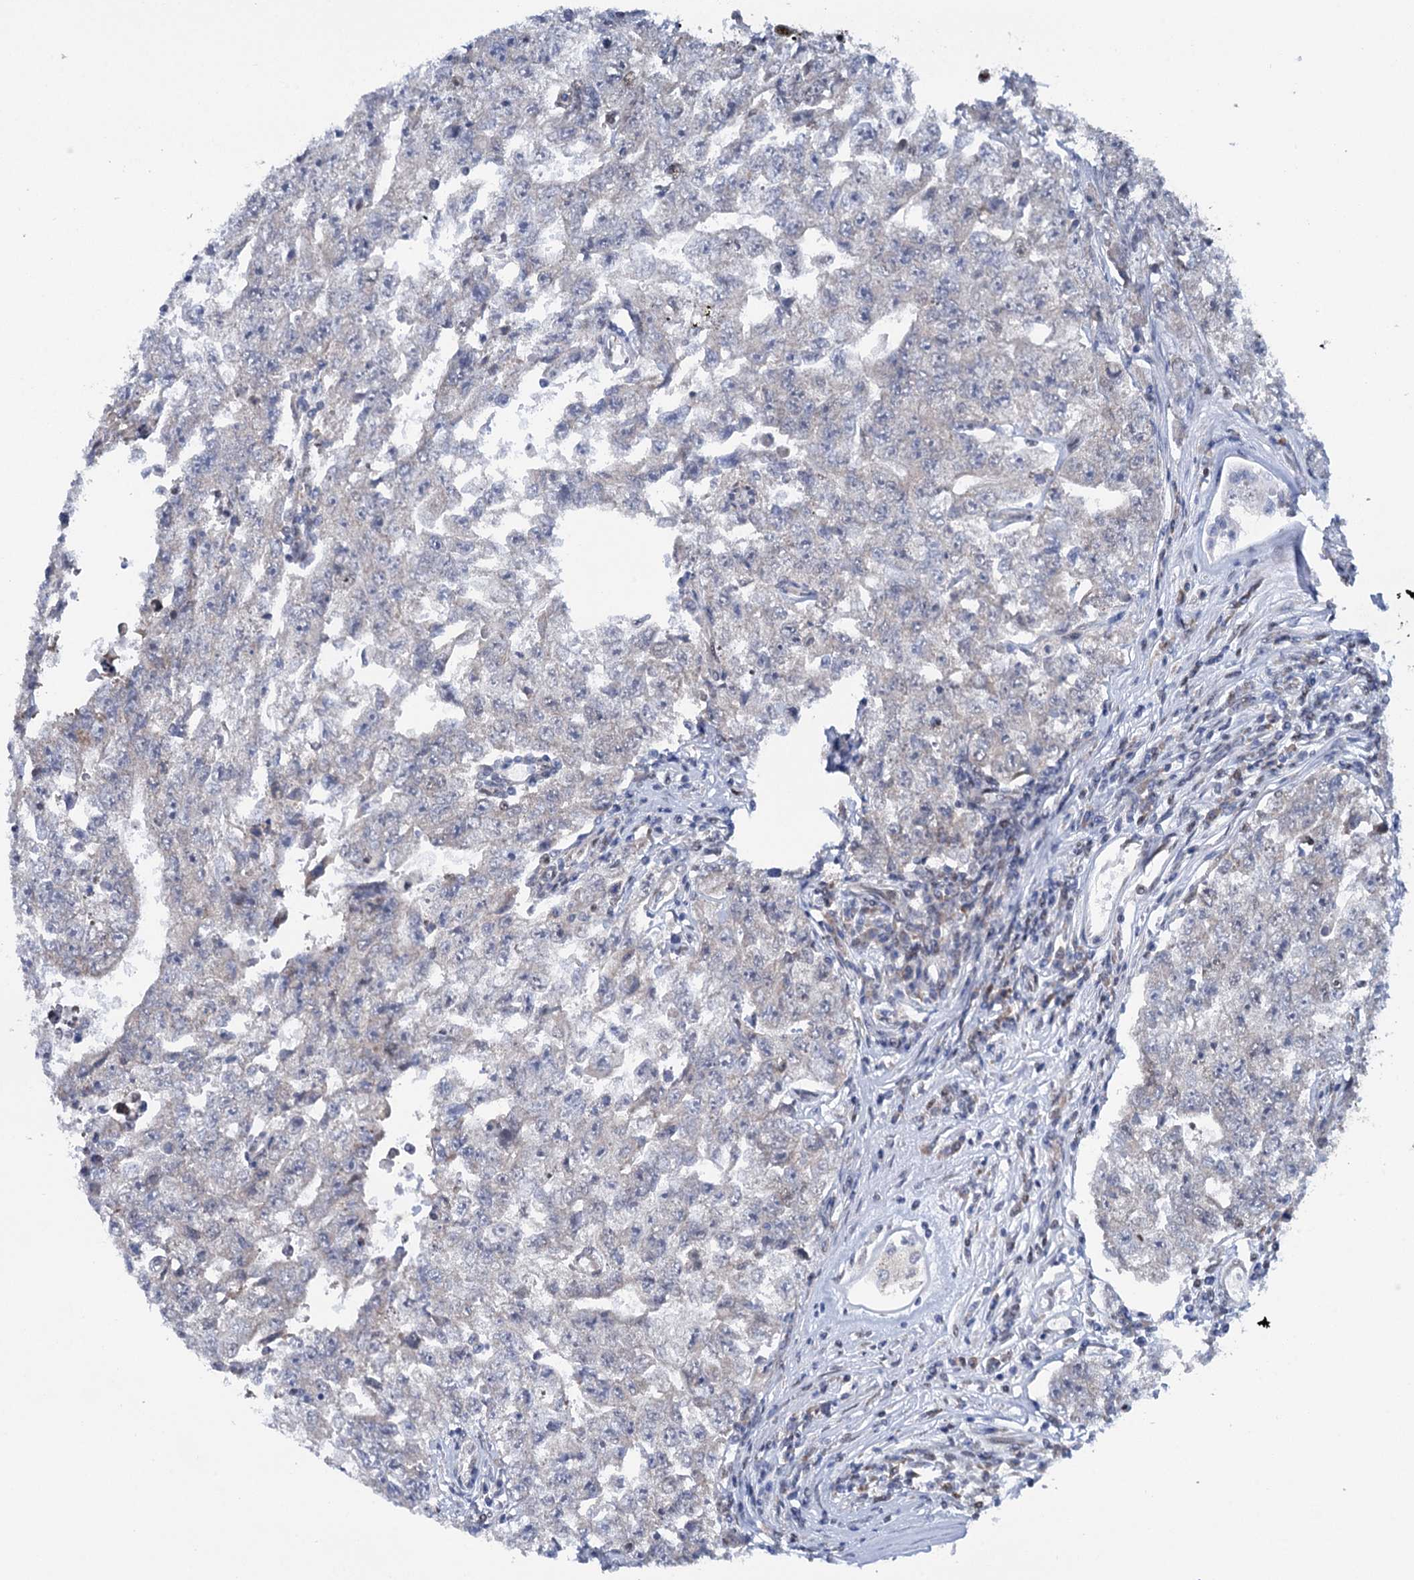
{"staining": {"intensity": "moderate", "quantity": "25%-75%", "location": "nuclear"}, "tissue": "testis cancer", "cell_type": "Tumor cells", "image_type": "cancer", "snomed": [{"axis": "morphology", "description": "Carcinoma, Embryonal, NOS"}, {"axis": "topography", "description": "Testis"}], "caption": "A photomicrograph of testis cancer stained for a protein shows moderate nuclear brown staining in tumor cells. The staining is performed using DAB (3,3'-diaminobenzidine) brown chromogen to label protein expression. The nuclei are counter-stained blue using hematoxylin.", "gene": "SREK1", "patient": {"sex": "male", "age": 17}}